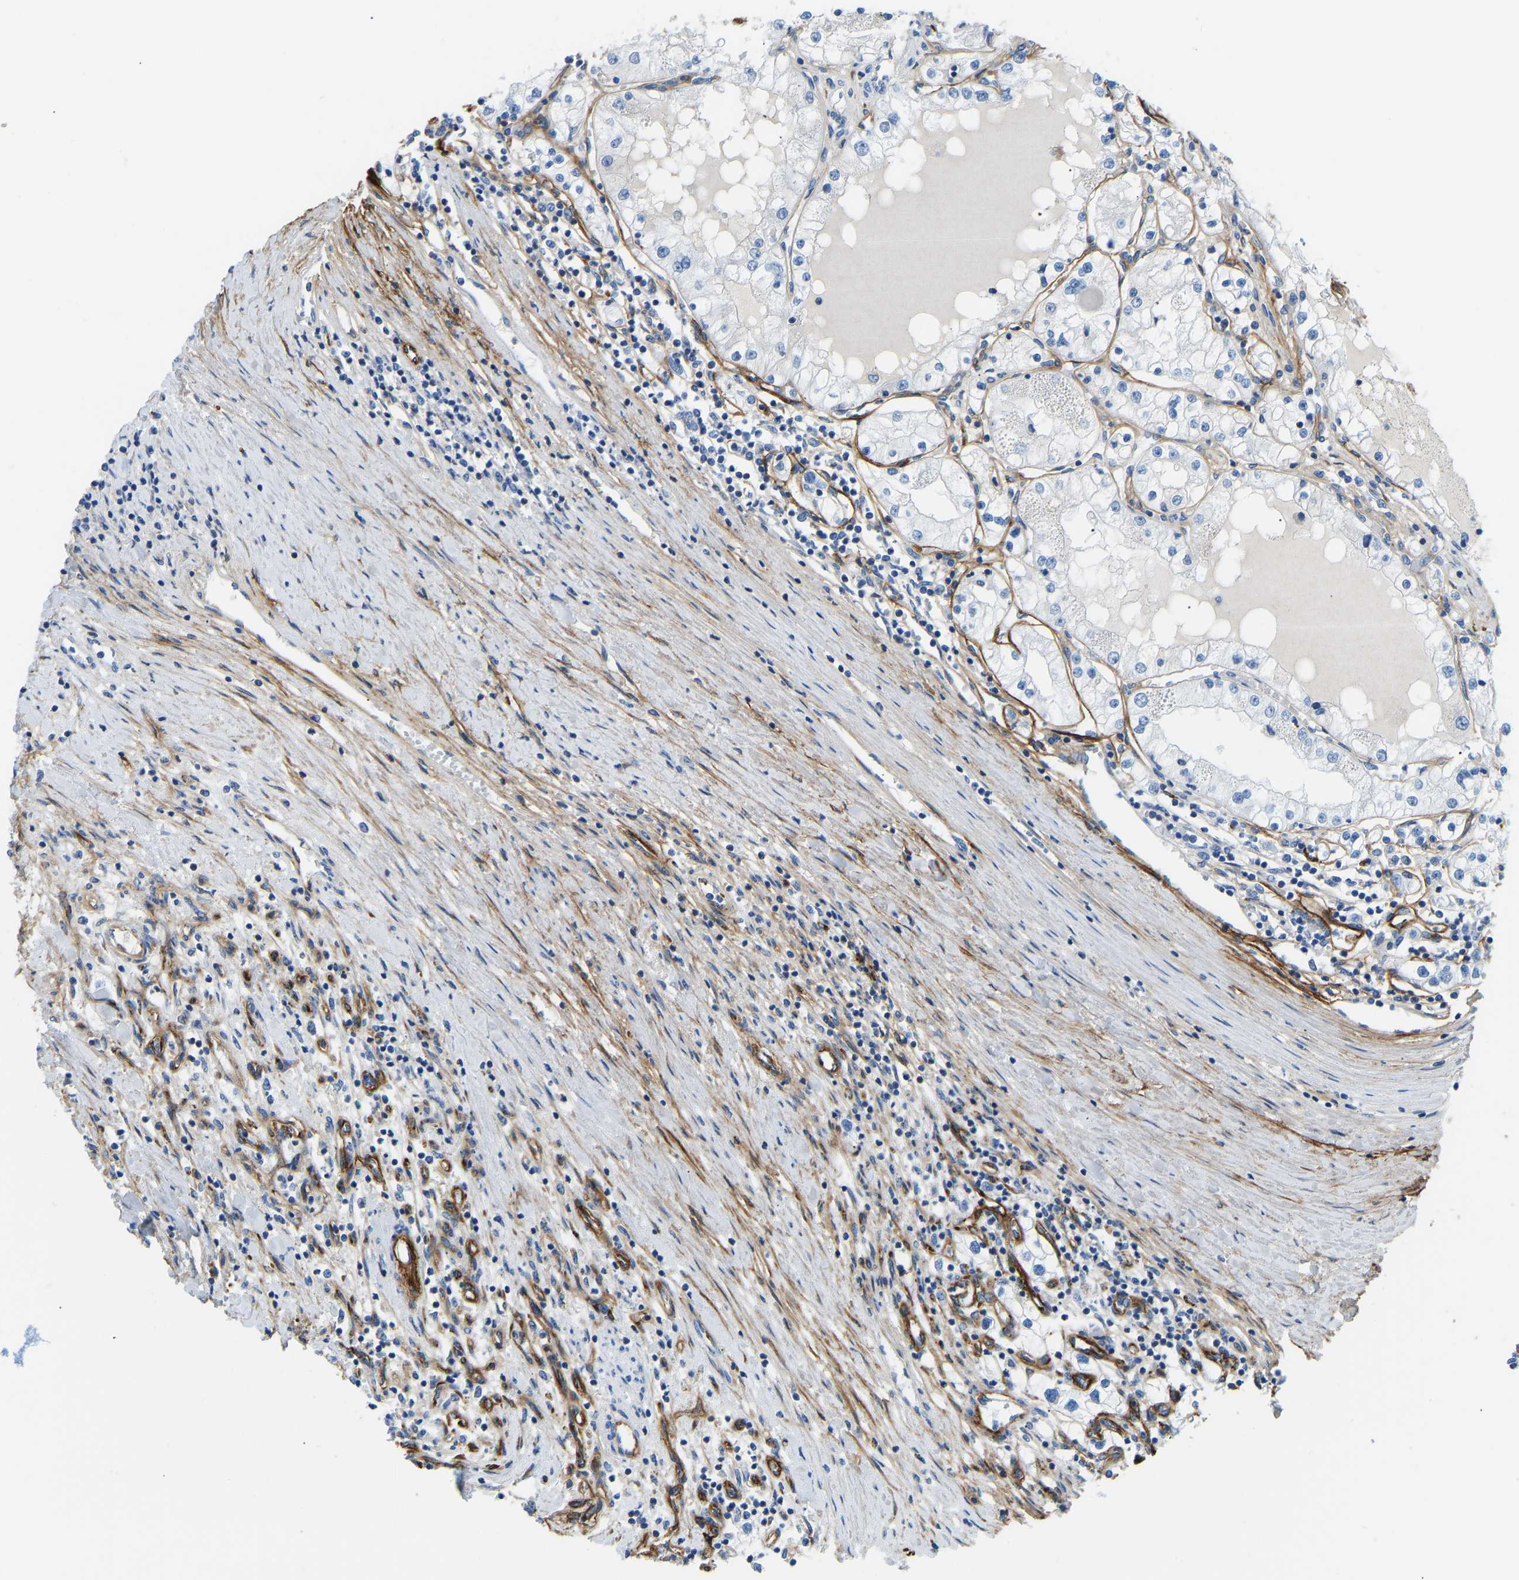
{"staining": {"intensity": "negative", "quantity": "none", "location": "none"}, "tissue": "renal cancer", "cell_type": "Tumor cells", "image_type": "cancer", "snomed": [{"axis": "morphology", "description": "Adenocarcinoma, NOS"}, {"axis": "topography", "description": "Kidney"}], "caption": "DAB (3,3'-diaminobenzidine) immunohistochemical staining of renal adenocarcinoma reveals no significant expression in tumor cells.", "gene": "COL15A1", "patient": {"sex": "male", "age": 68}}